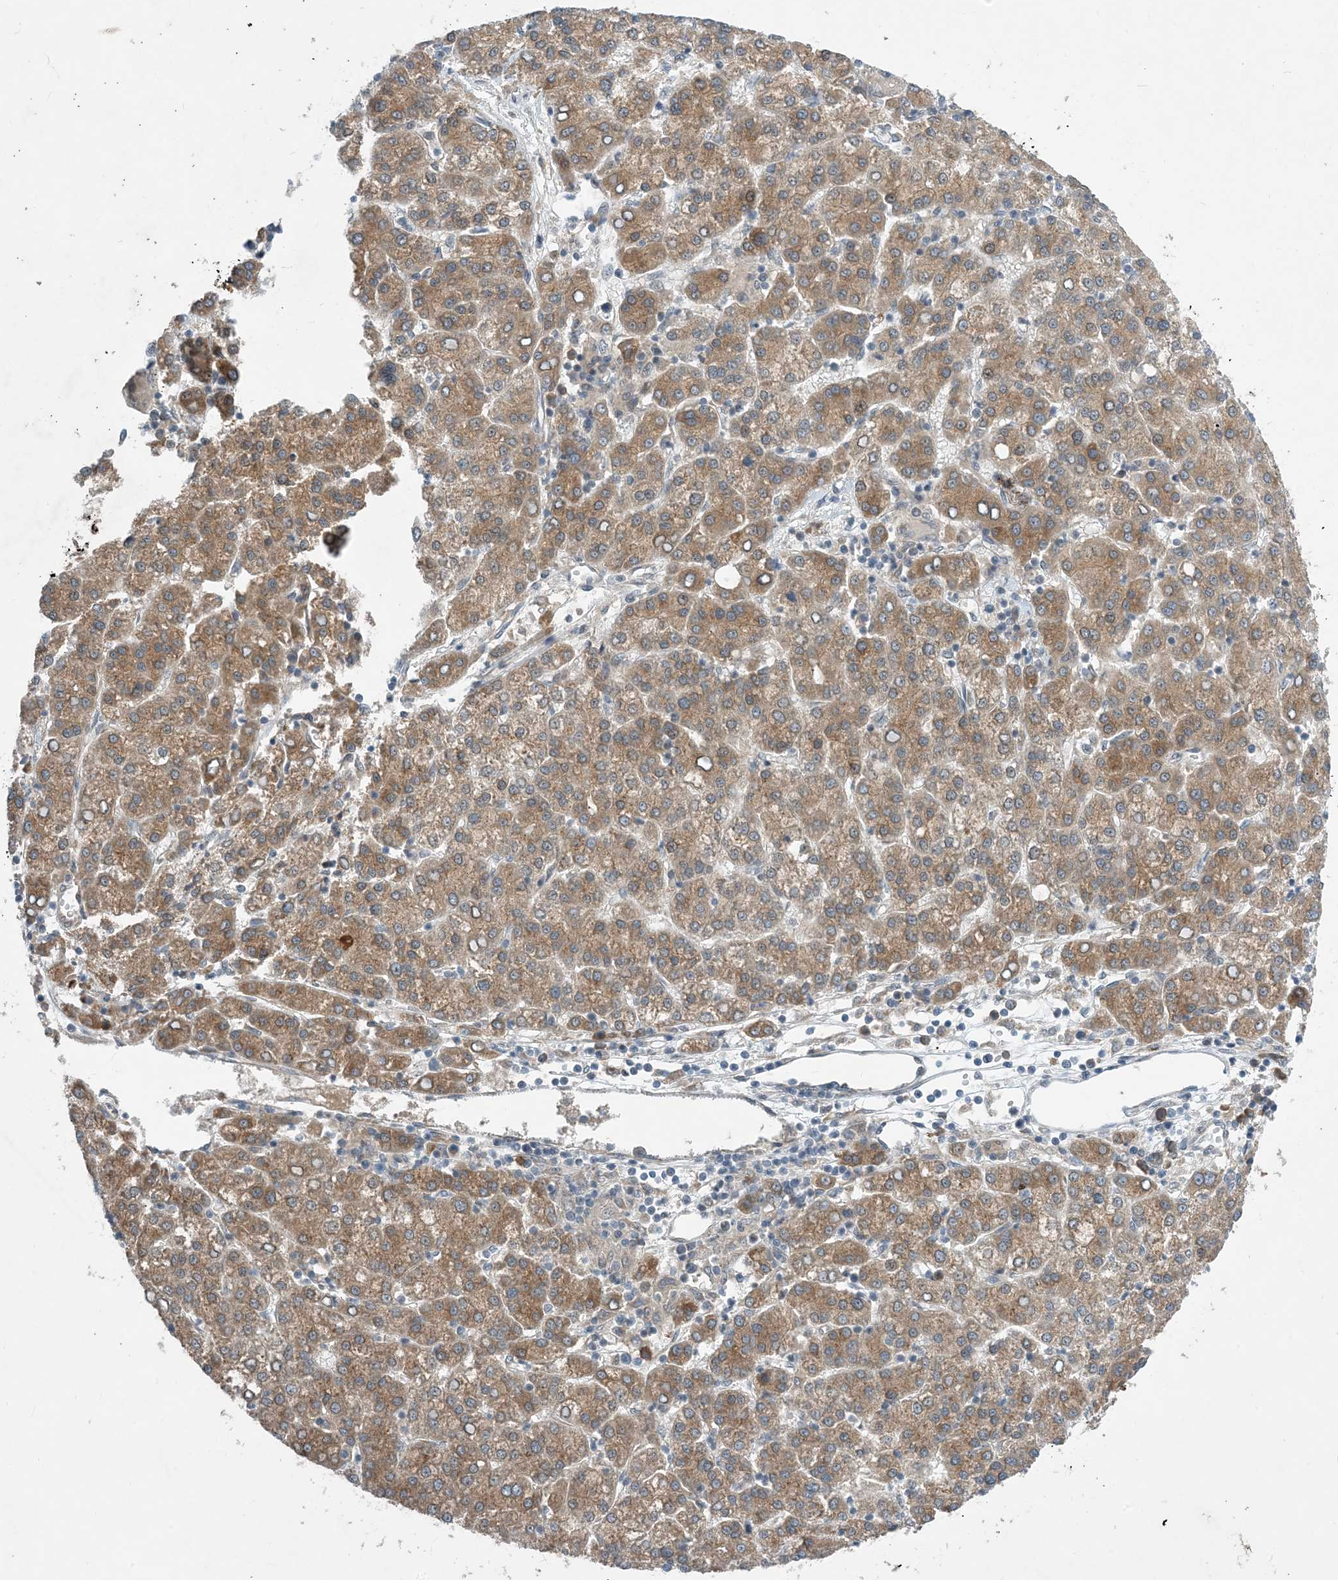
{"staining": {"intensity": "moderate", "quantity": ">75%", "location": "cytoplasmic/membranous"}, "tissue": "liver cancer", "cell_type": "Tumor cells", "image_type": "cancer", "snomed": [{"axis": "morphology", "description": "Carcinoma, Hepatocellular, NOS"}, {"axis": "topography", "description": "Liver"}], "caption": "Protein expression analysis of liver cancer (hepatocellular carcinoma) displays moderate cytoplasmic/membranous expression in about >75% of tumor cells. The protein is stained brown, and the nuclei are stained in blue (DAB IHC with brightfield microscopy, high magnification).", "gene": "PHOSPHO2", "patient": {"sex": "female", "age": 58}}